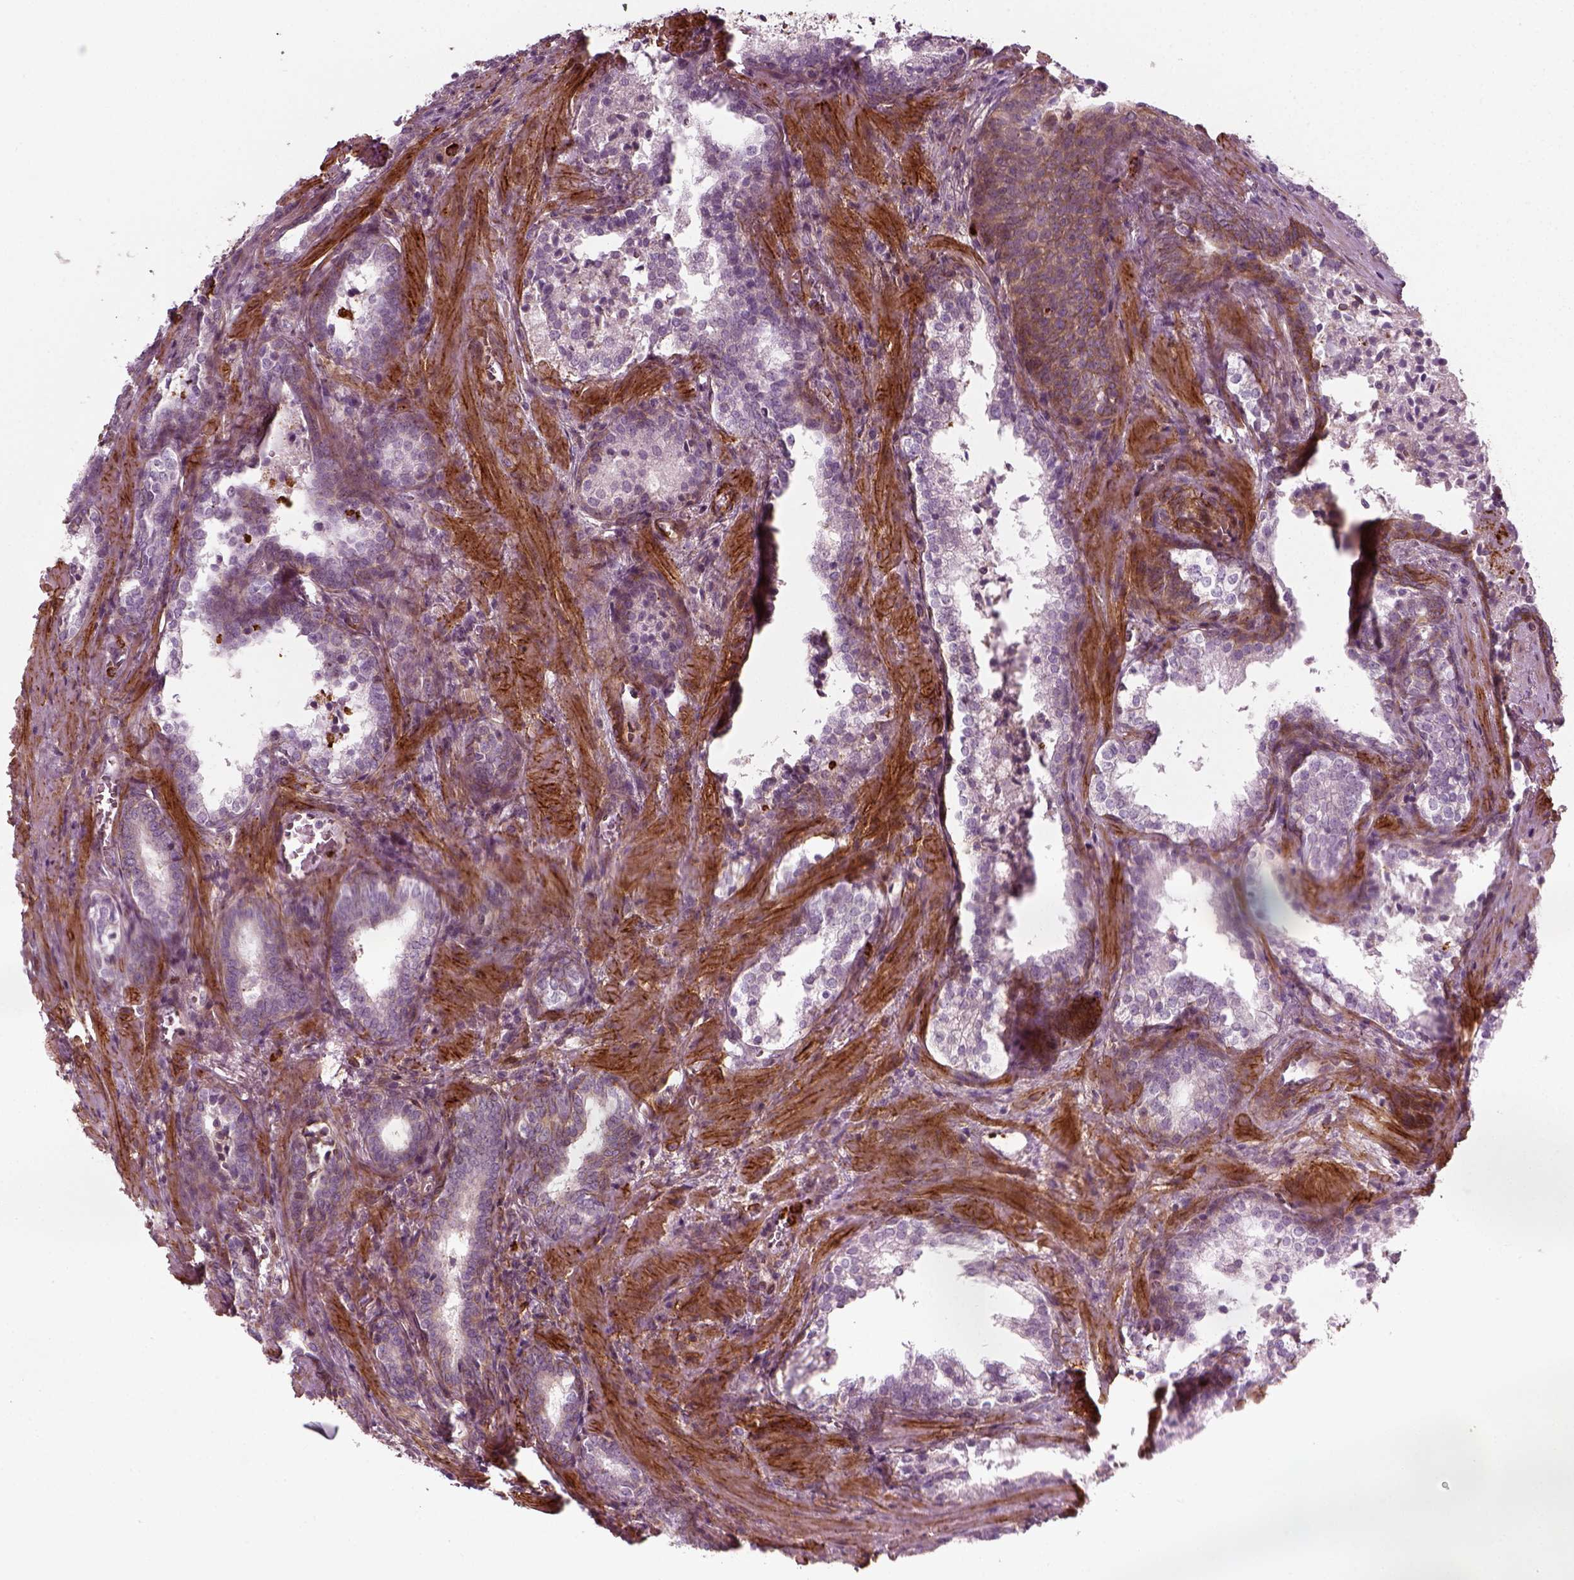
{"staining": {"intensity": "weak", "quantity": "<25%", "location": "cytoplasmic/membranous"}, "tissue": "prostate cancer", "cell_type": "Tumor cells", "image_type": "cancer", "snomed": [{"axis": "morphology", "description": "Adenocarcinoma, NOS"}, {"axis": "topography", "description": "Prostate and seminal vesicle, NOS"}], "caption": "Immunohistochemistry (IHC) image of human prostate cancer (adenocarcinoma) stained for a protein (brown), which displays no staining in tumor cells. The staining was performed using DAB (3,3'-diaminobenzidine) to visualize the protein expression in brown, while the nuclei were stained in blue with hematoxylin (Magnification: 20x).", "gene": "NPTN", "patient": {"sex": "male", "age": 63}}